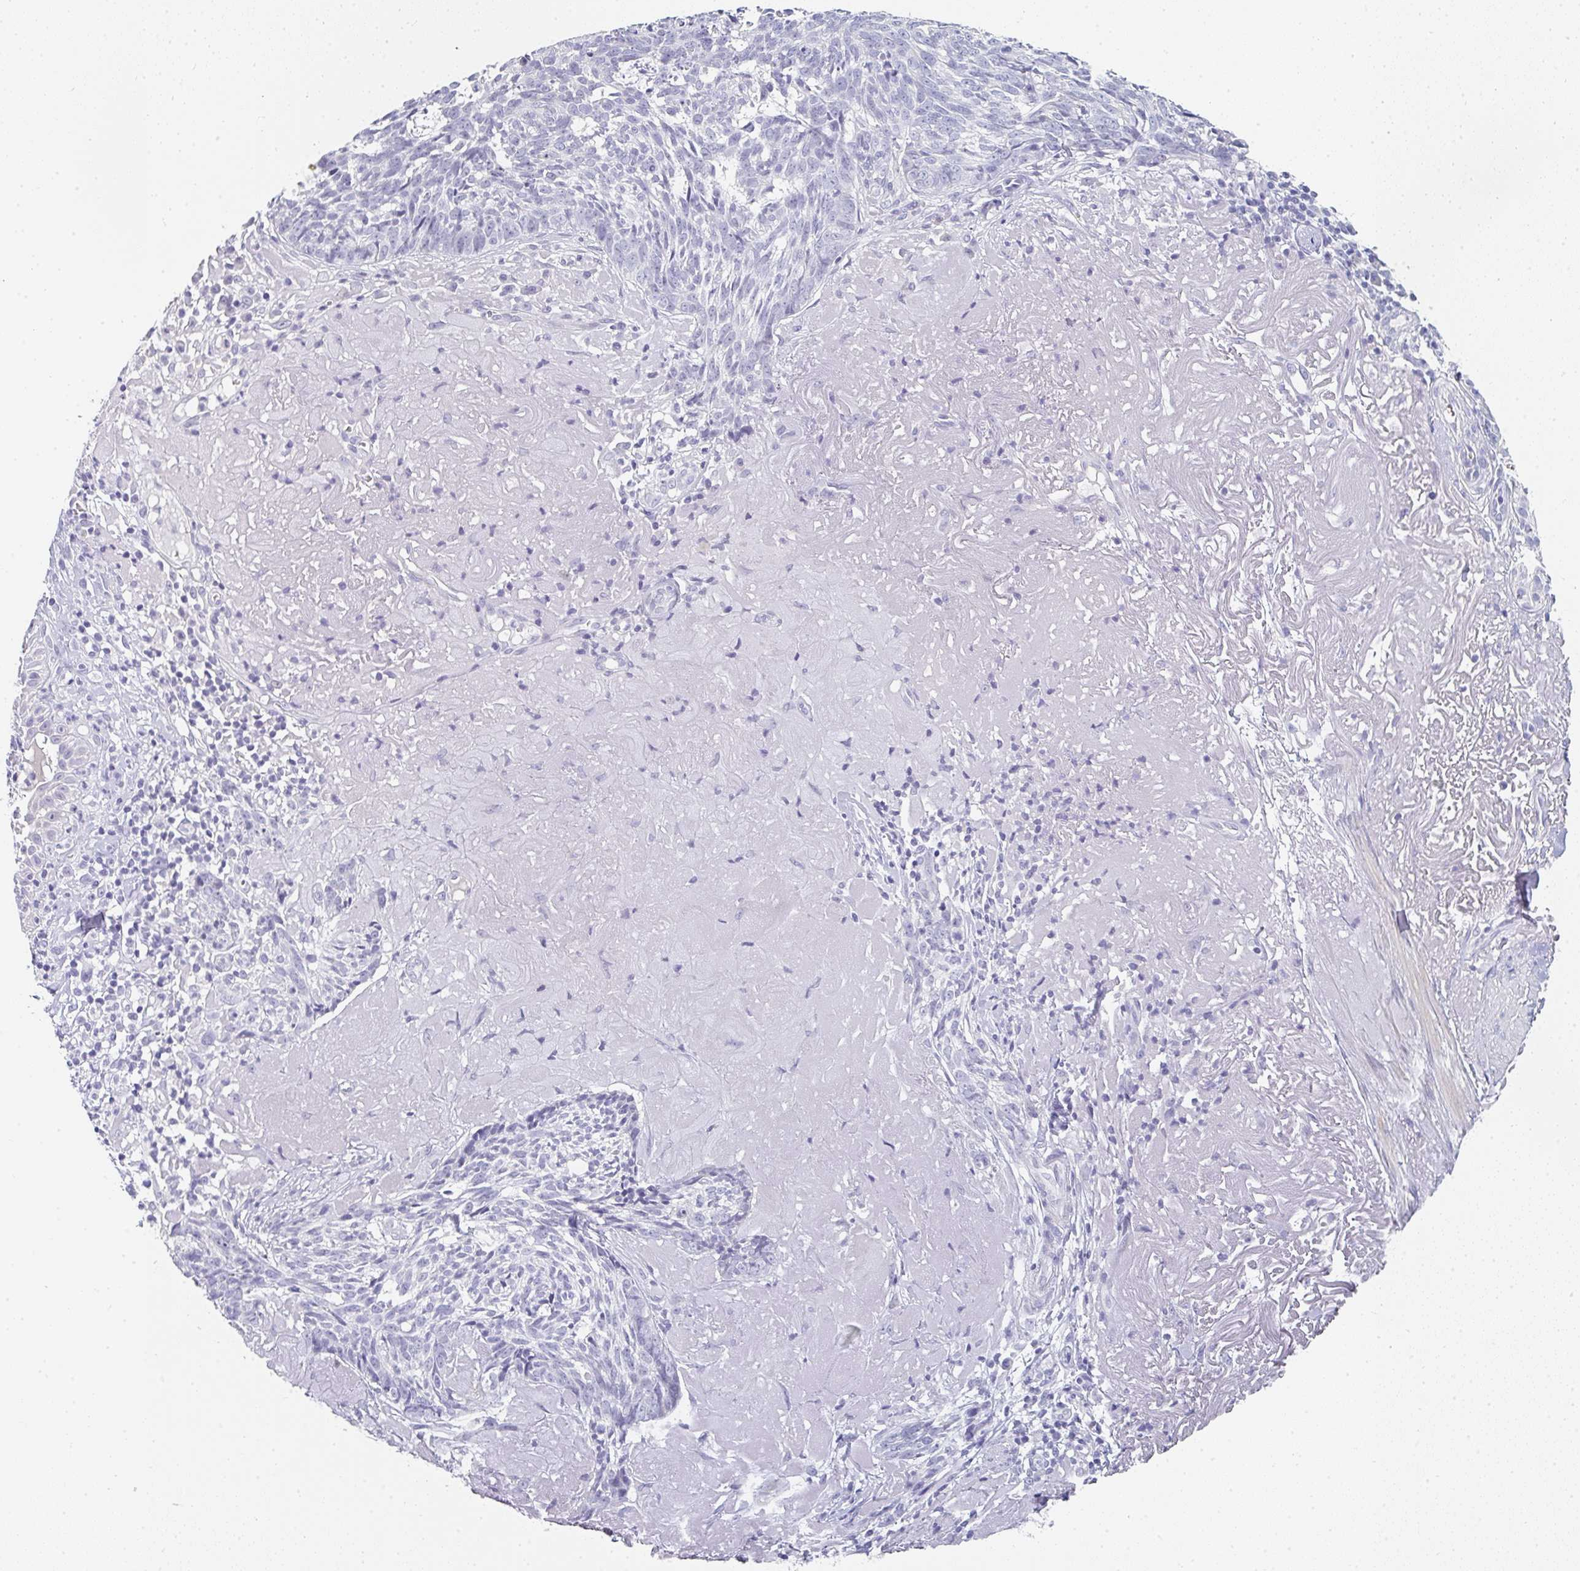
{"staining": {"intensity": "negative", "quantity": "none", "location": "none"}, "tissue": "skin cancer", "cell_type": "Tumor cells", "image_type": "cancer", "snomed": [{"axis": "morphology", "description": "Basal cell carcinoma"}, {"axis": "topography", "description": "Skin"}, {"axis": "topography", "description": "Skin of face"}], "caption": "Tumor cells show no significant expression in skin cancer. (Immunohistochemistry, brightfield microscopy, high magnification).", "gene": "NEU2", "patient": {"sex": "female", "age": 95}}